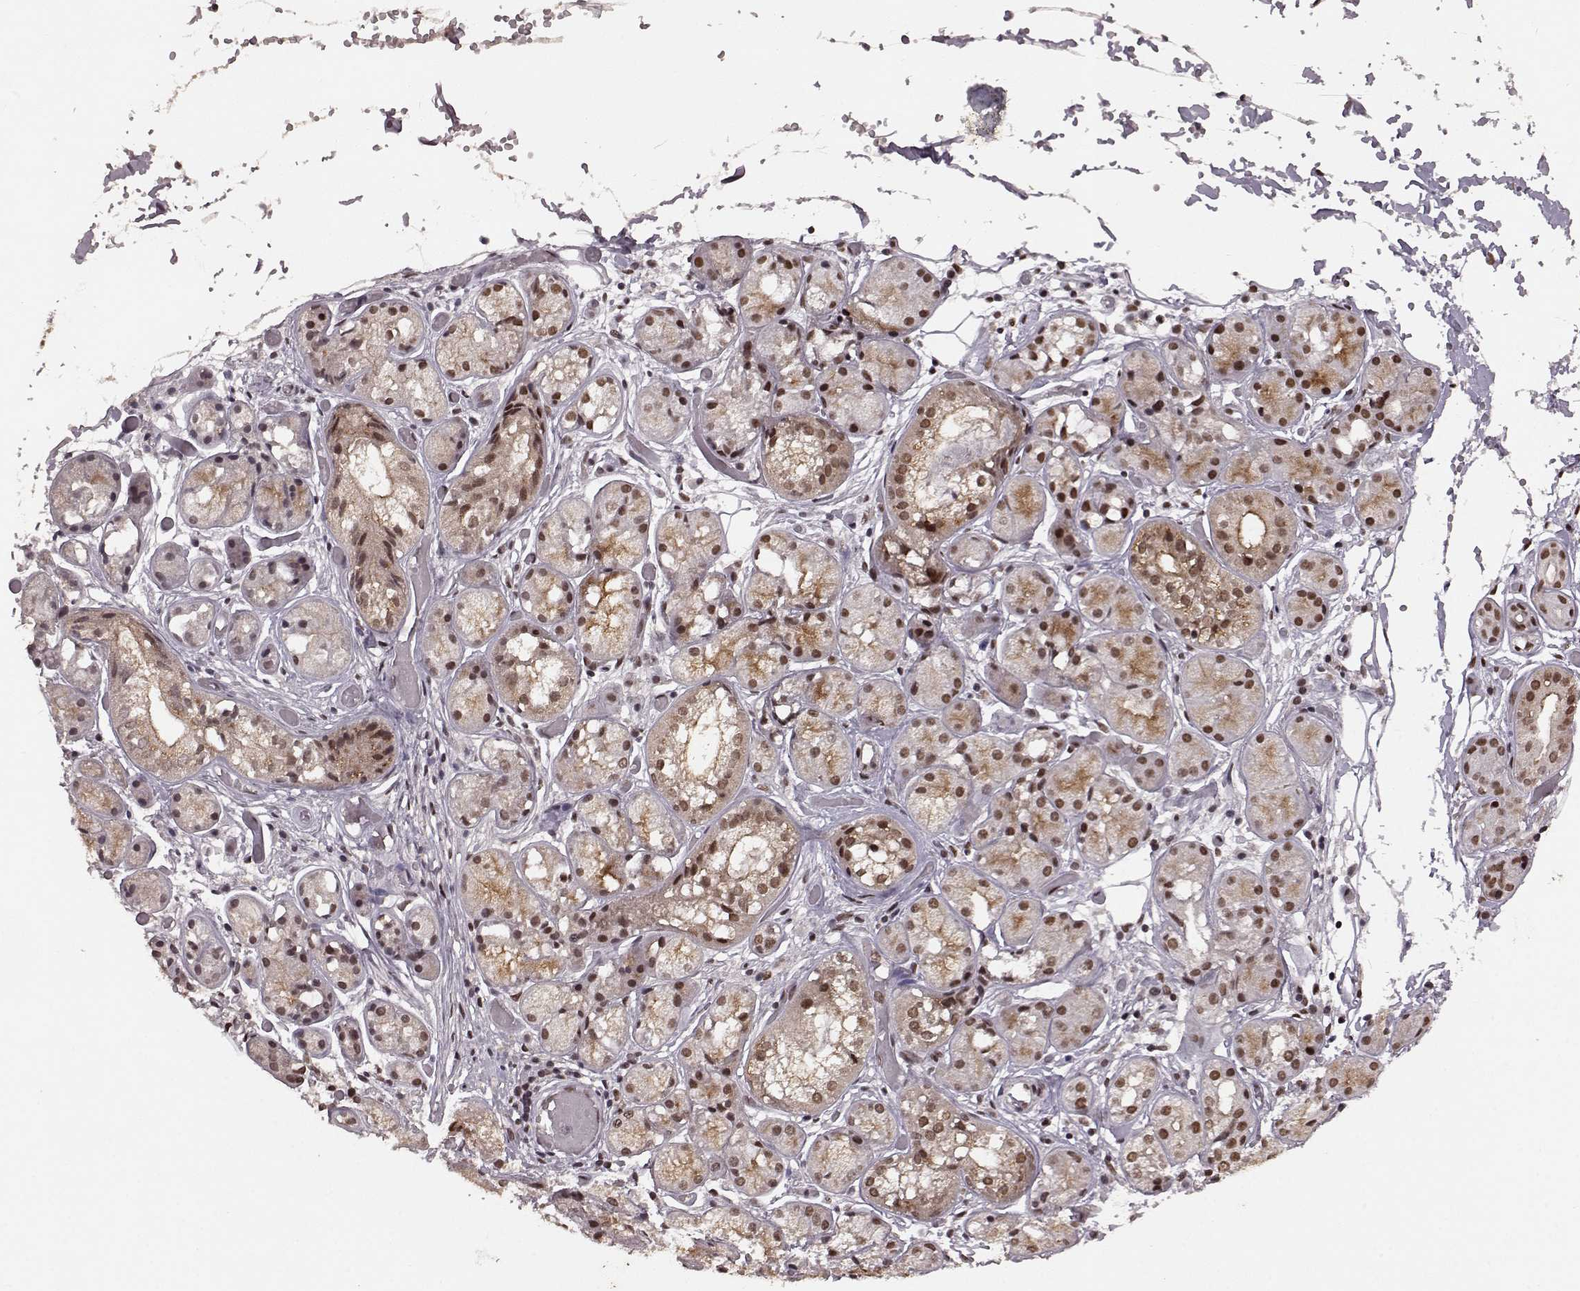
{"staining": {"intensity": "moderate", "quantity": ">75%", "location": "nuclear"}, "tissue": "salivary gland", "cell_type": "Glandular cells", "image_type": "normal", "snomed": [{"axis": "morphology", "description": "Normal tissue, NOS"}, {"axis": "topography", "description": "Salivary gland"}, {"axis": "topography", "description": "Peripheral nerve tissue"}], "caption": "Protein staining by IHC displays moderate nuclear expression in about >75% of glandular cells in normal salivary gland. The staining is performed using DAB (3,3'-diaminobenzidine) brown chromogen to label protein expression. The nuclei are counter-stained blue using hematoxylin.", "gene": "RRAGD", "patient": {"sex": "male", "age": 71}}